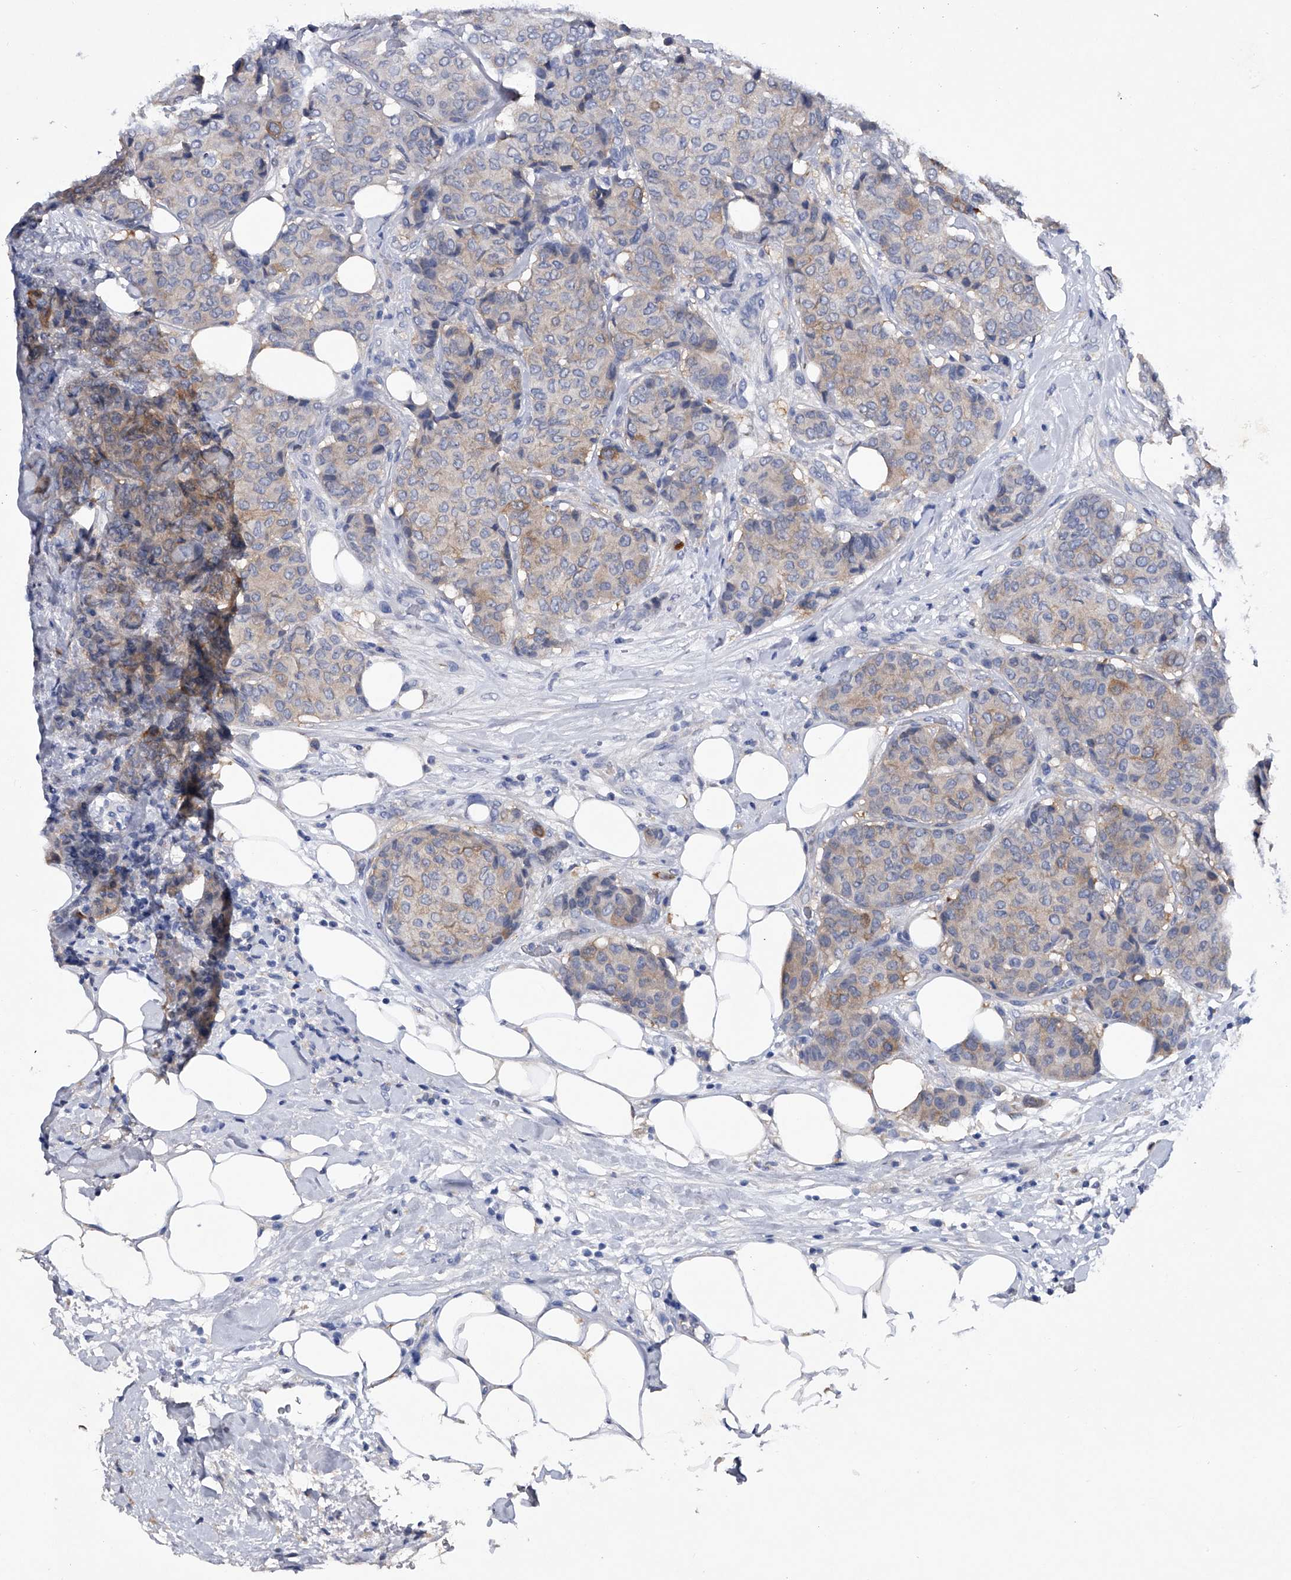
{"staining": {"intensity": "weak", "quantity": "<25%", "location": "cytoplasmic/membranous"}, "tissue": "breast cancer", "cell_type": "Tumor cells", "image_type": "cancer", "snomed": [{"axis": "morphology", "description": "Duct carcinoma"}, {"axis": "topography", "description": "Breast"}], "caption": "There is no significant staining in tumor cells of invasive ductal carcinoma (breast).", "gene": "ASNS", "patient": {"sex": "female", "age": 75}}